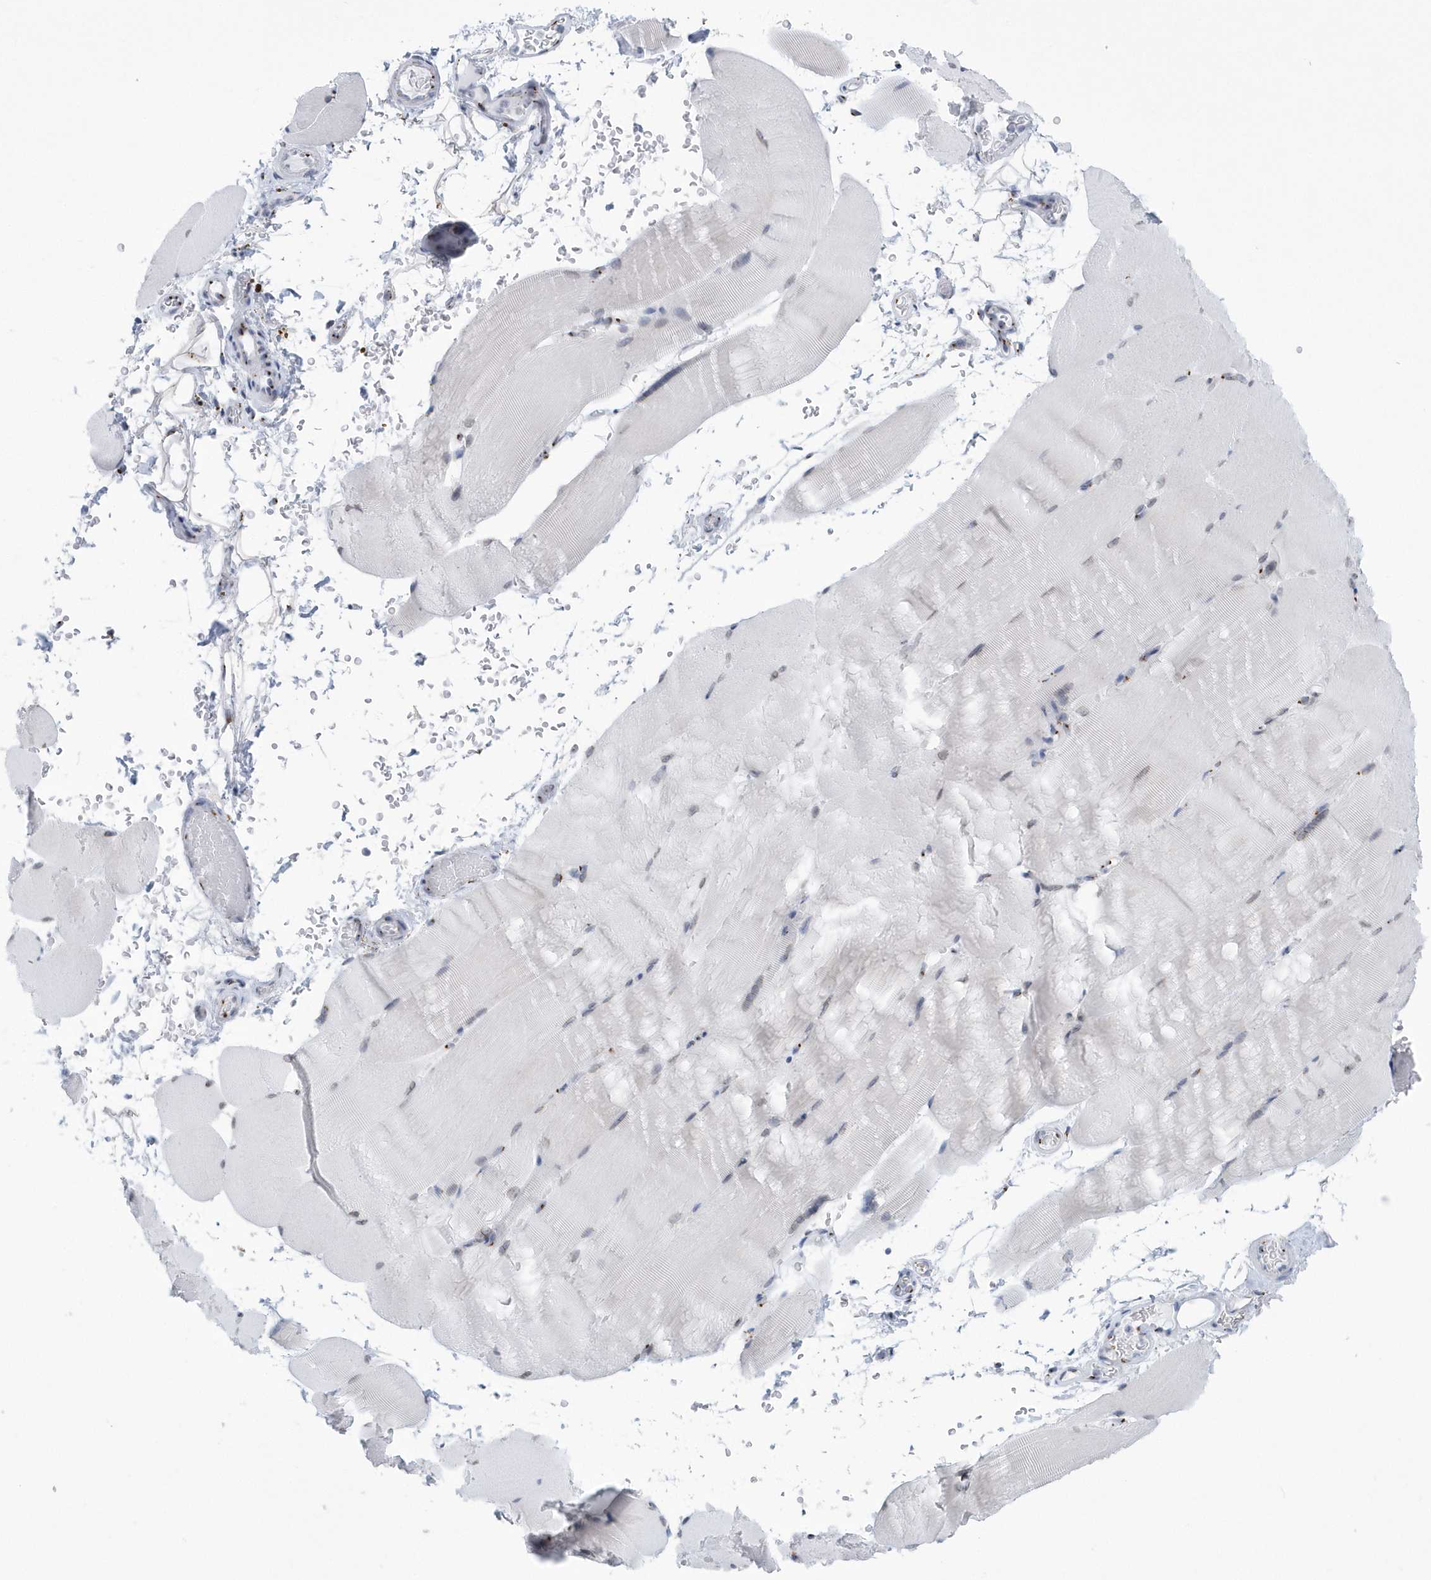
{"staining": {"intensity": "negative", "quantity": "none", "location": "none"}, "tissue": "skeletal muscle", "cell_type": "Myocytes", "image_type": "normal", "snomed": [{"axis": "morphology", "description": "Normal tissue, NOS"}, {"axis": "topography", "description": "Skeletal muscle"}, {"axis": "topography", "description": "Parathyroid gland"}], "caption": "Immunohistochemical staining of normal human skeletal muscle reveals no significant expression in myocytes. (DAB (3,3'-diaminobenzidine) immunohistochemistry (IHC), high magnification).", "gene": "SLX9", "patient": {"sex": "female", "age": 37}}